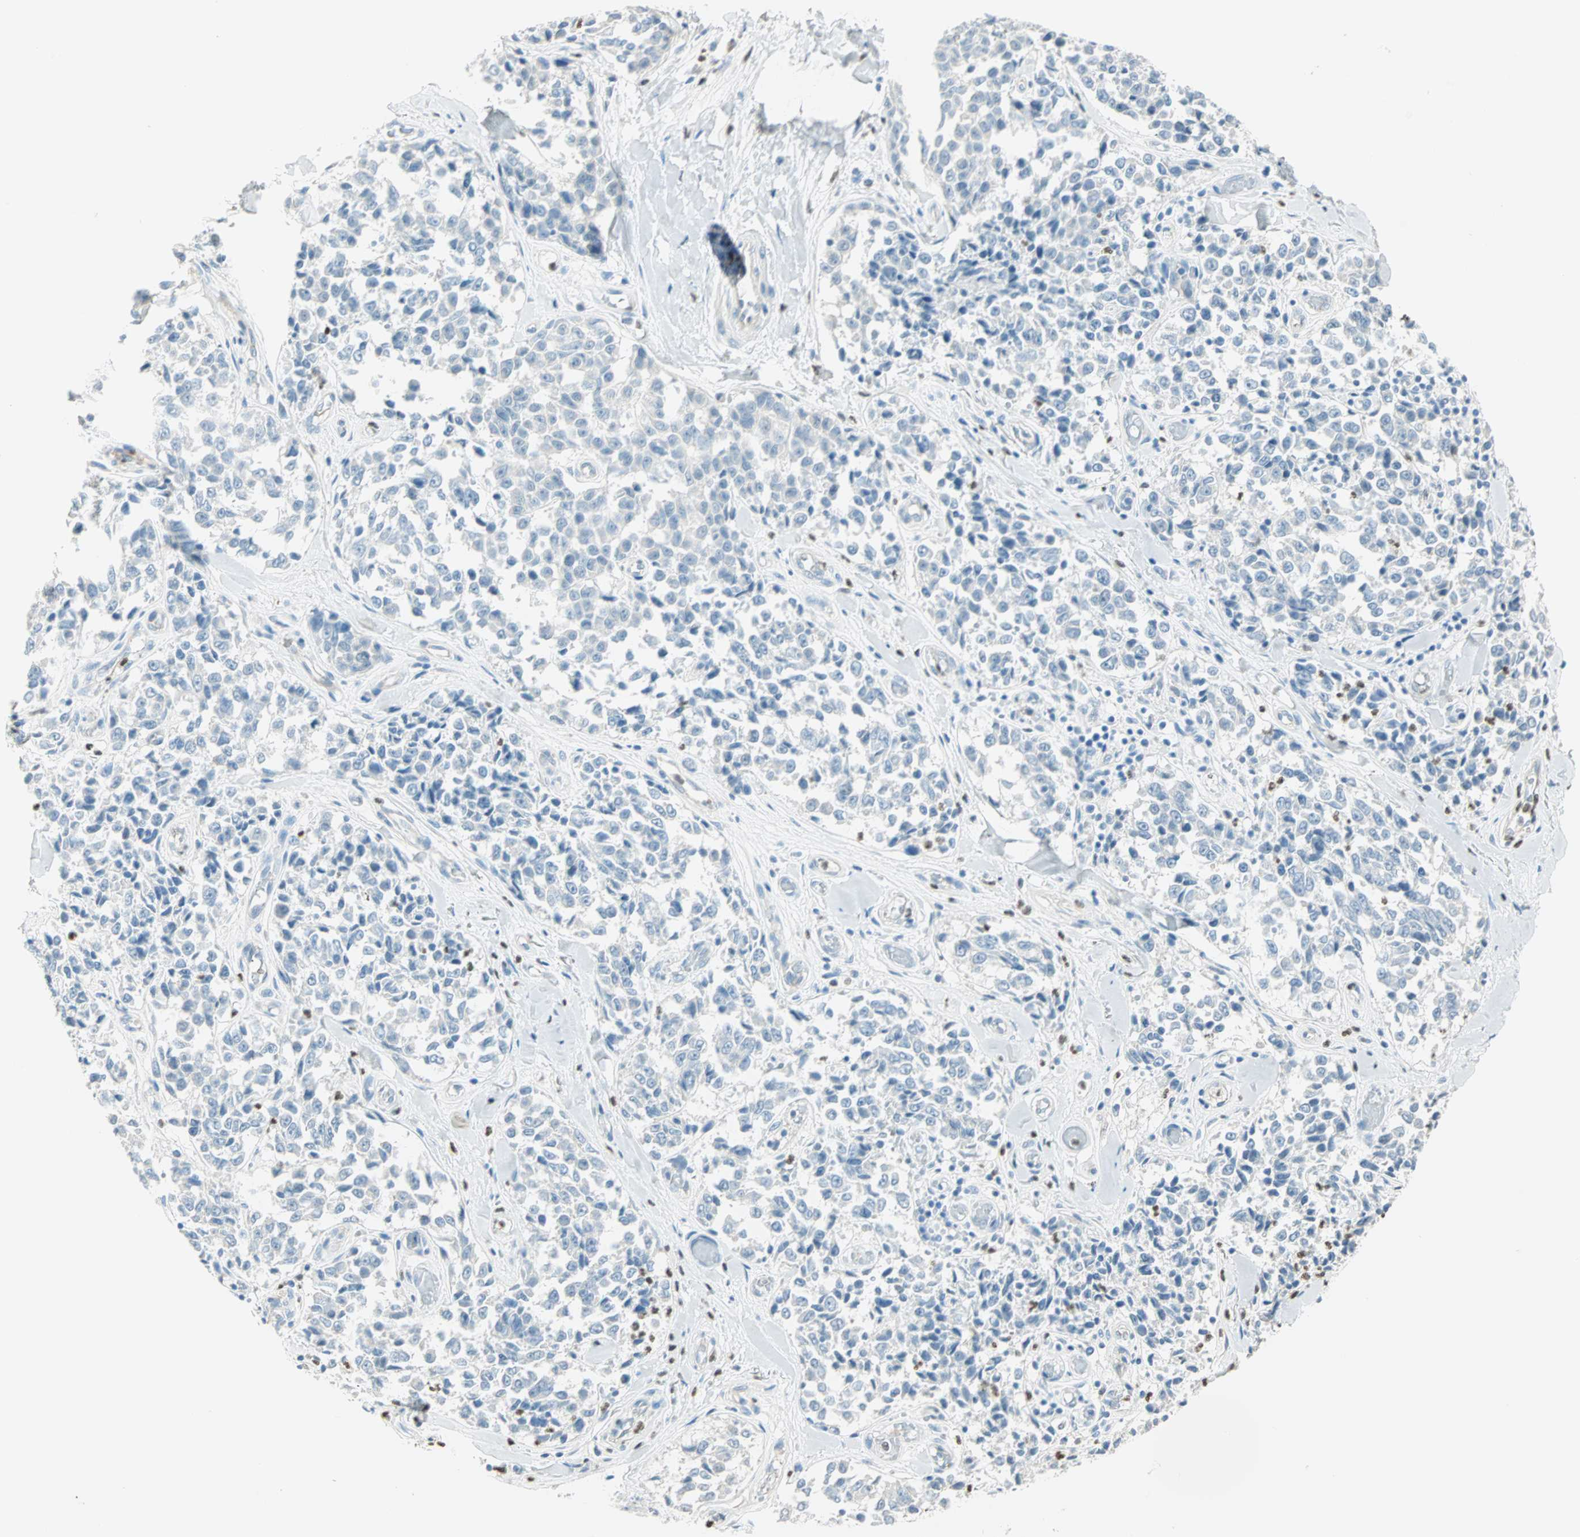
{"staining": {"intensity": "negative", "quantity": "none", "location": "none"}, "tissue": "melanoma", "cell_type": "Tumor cells", "image_type": "cancer", "snomed": [{"axis": "morphology", "description": "Malignant melanoma, NOS"}, {"axis": "topography", "description": "Skin"}], "caption": "Human malignant melanoma stained for a protein using immunohistochemistry (IHC) reveals no positivity in tumor cells.", "gene": "MLLT10", "patient": {"sex": "female", "age": 64}}